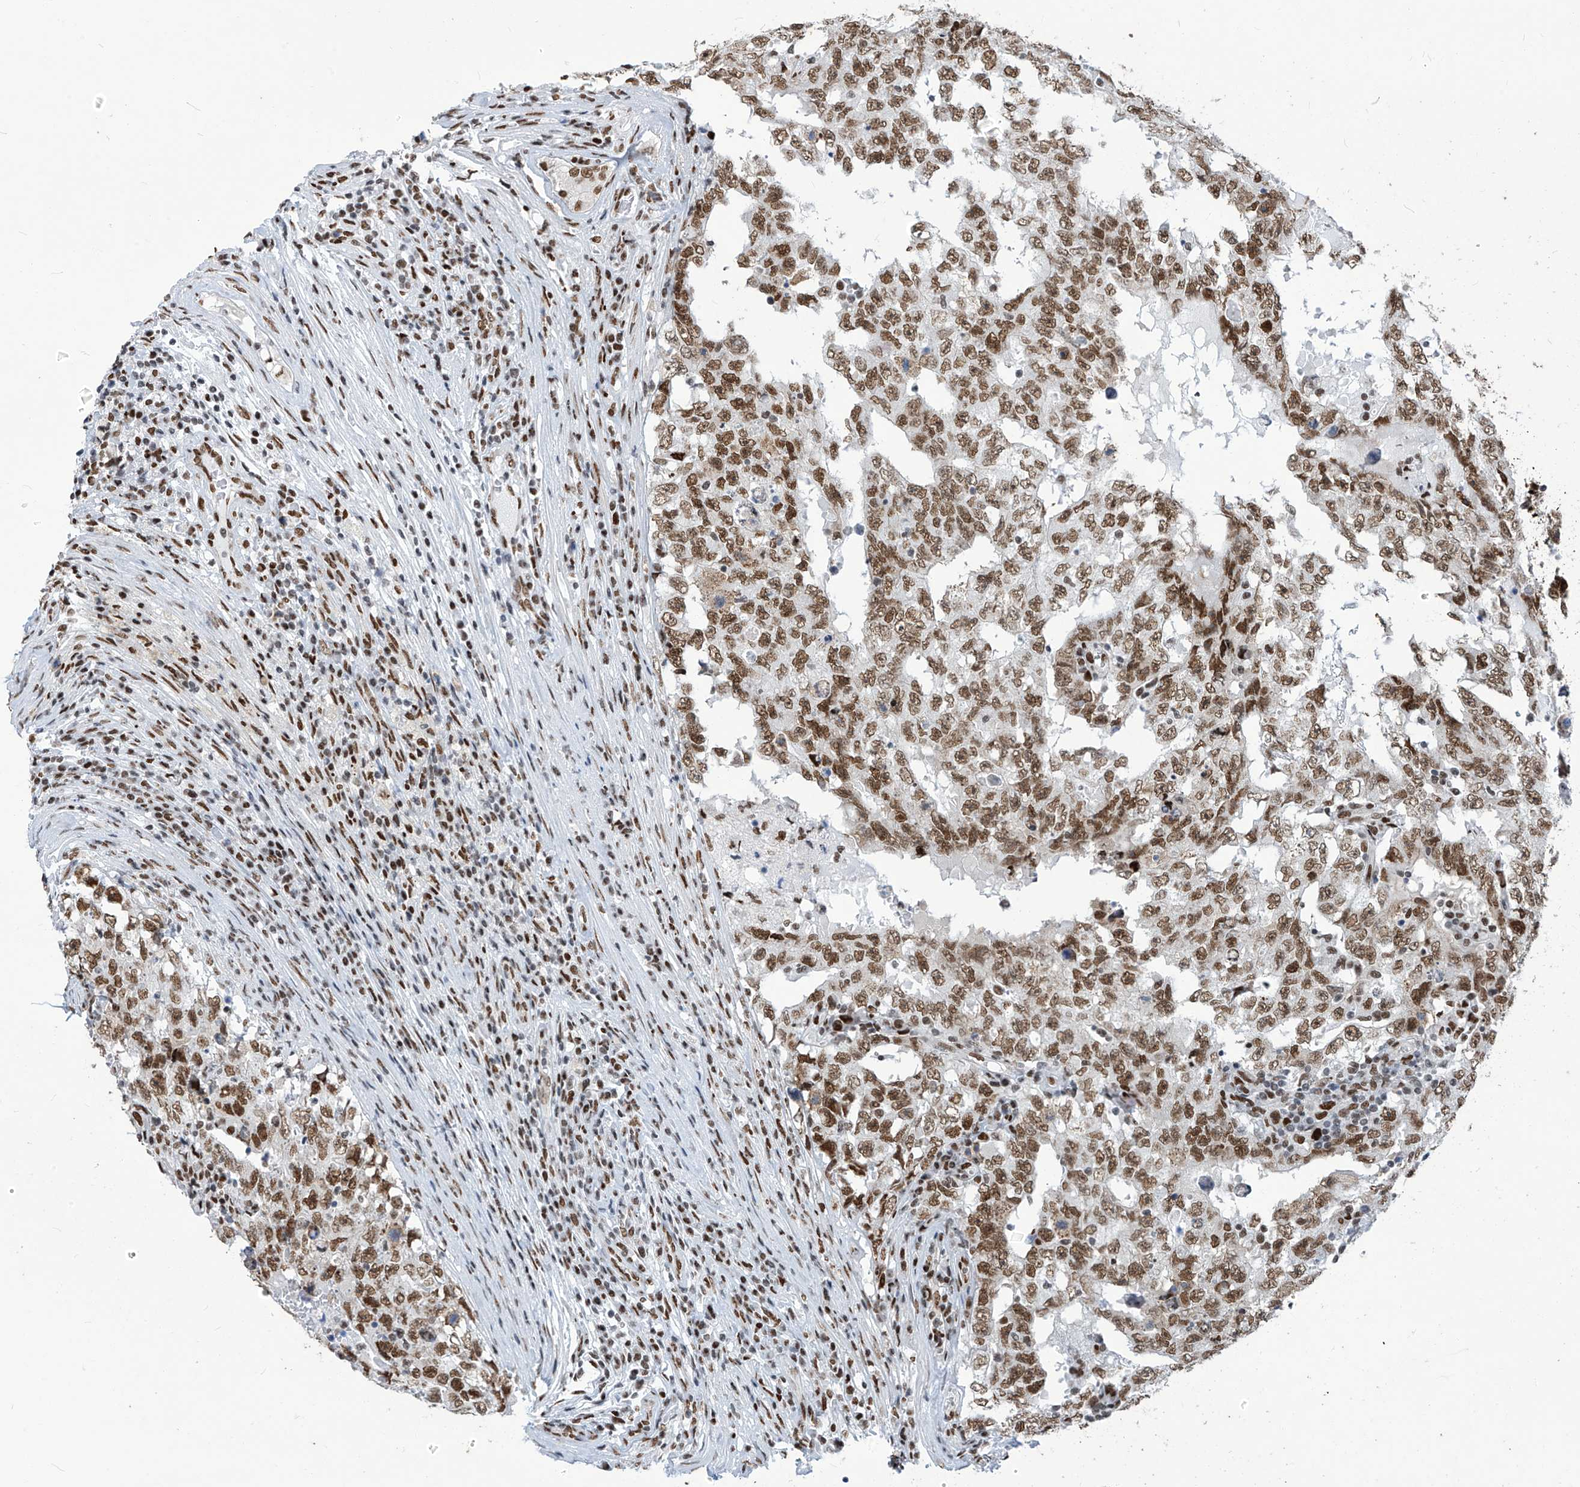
{"staining": {"intensity": "strong", "quantity": ">75%", "location": "nuclear"}, "tissue": "testis cancer", "cell_type": "Tumor cells", "image_type": "cancer", "snomed": [{"axis": "morphology", "description": "Carcinoma, Embryonal, NOS"}, {"axis": "topography", "description": "Testis"}], "caption": "Brown immunohistochemical staining in human embryonal carcinoma (testis) displays strong nuclear expression in approximately >75% of tumor cells. The staining was performed using DAB (3,3'-diaminobenzidine) to visualize the protein expression in brown, while the nuclei were stained in blue with hematoxylin (Magnification: 20x).", "gene": "KHSRP", "patient": {"sex": "male", "age": 26}}